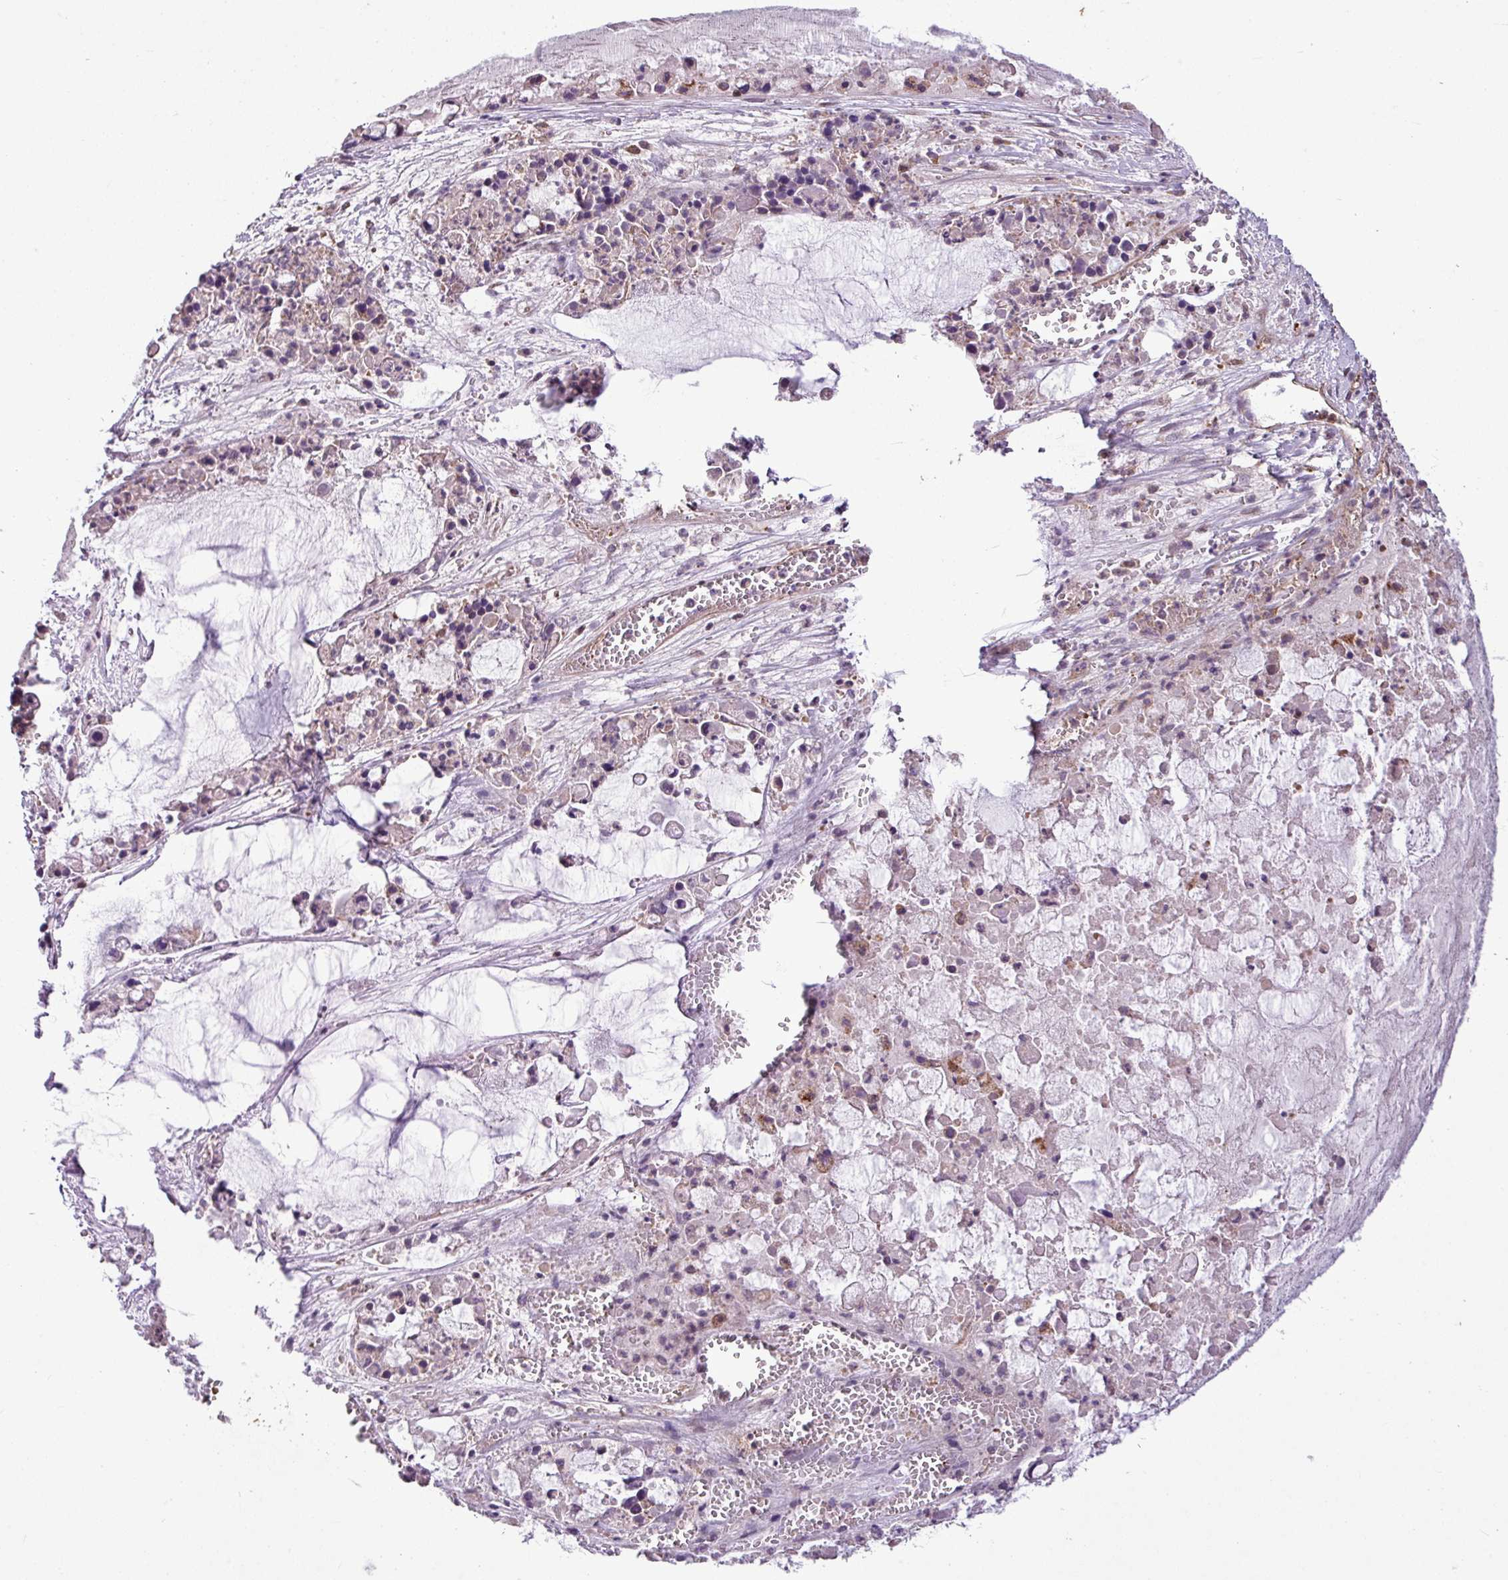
{"staining": {"intensity": "moderate", "quantity": "25%-75%", "location": "cytoplasmic/membranous"}, "tissue": "ovarian cancer", "cell_type": "Tumor cells", "image_type": "cancer", "snomed": [{"axis": "morphology", "description": "Cystadenocarcinoma, mucinous, NOS"}, {"axis": "topography", "description": "Ovary"}], "caption": "Ovarian cancer stained for a protein exhibits moderate cytoplasmic/membranous positivity in tumor cells.", "gene": "ZNF106", "patient": {"sex": "female", "age": 63}}